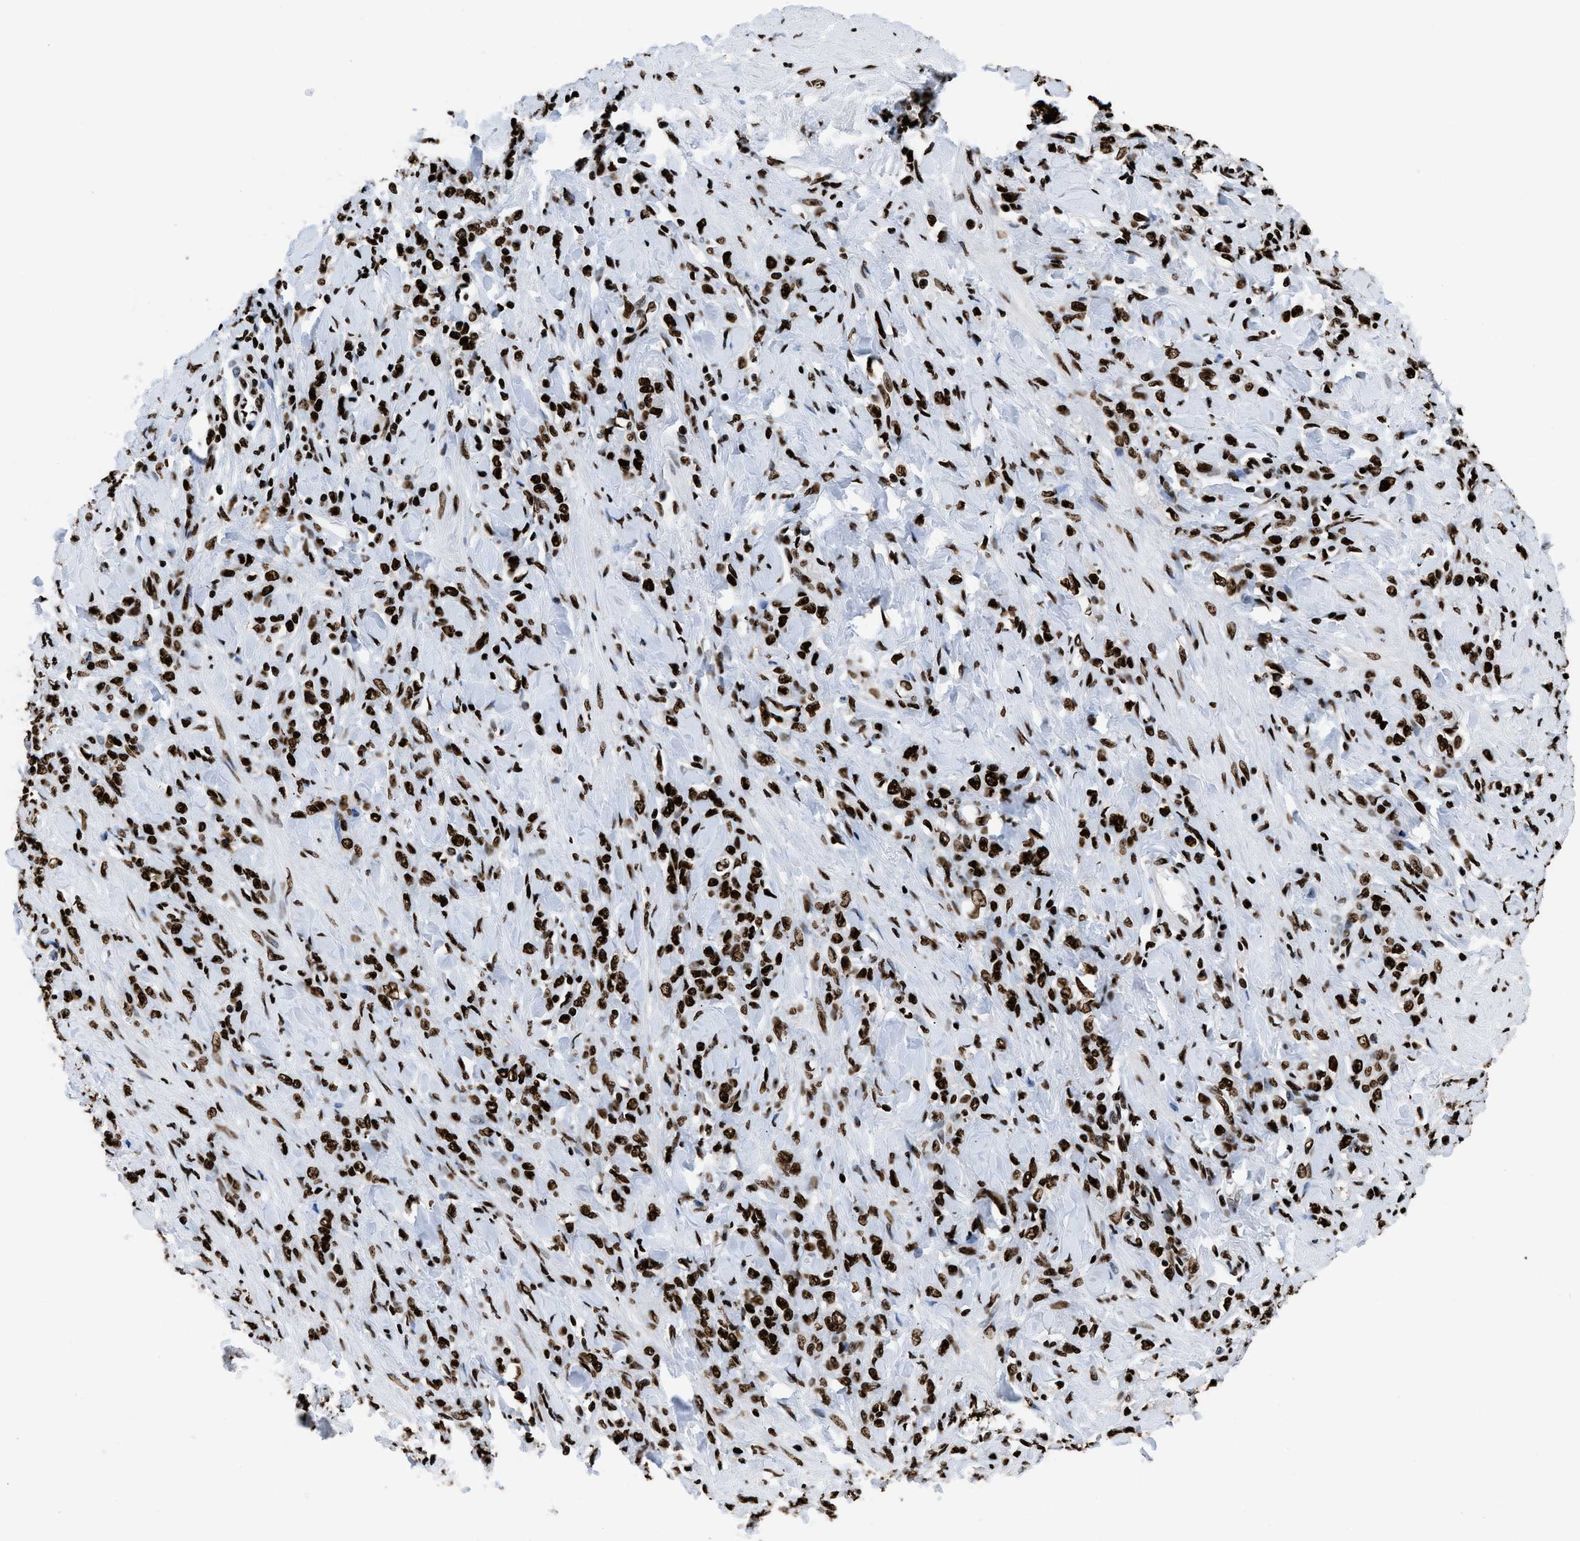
{"staining": {"intensity": "strong", "quantity": ">75%", "location": "nuclear"}, "tissue": "stomach cancer", "cell_type": "Tumor cells", "image_type": "cancer", "snomed": [{"axis": "morphology", "description": "Adenocarcinoma, NOS"}, {"axis": "topography", "description": "Stomach"}], "caption": "Human adenocarcinoma (stomach) stained for a protein (brown) demonstrates strong nuclear positive positivity in approximately >75% of tumor cells.", "gene": "HNRNPM", "patient": {"sex": "male", "age": 82}}